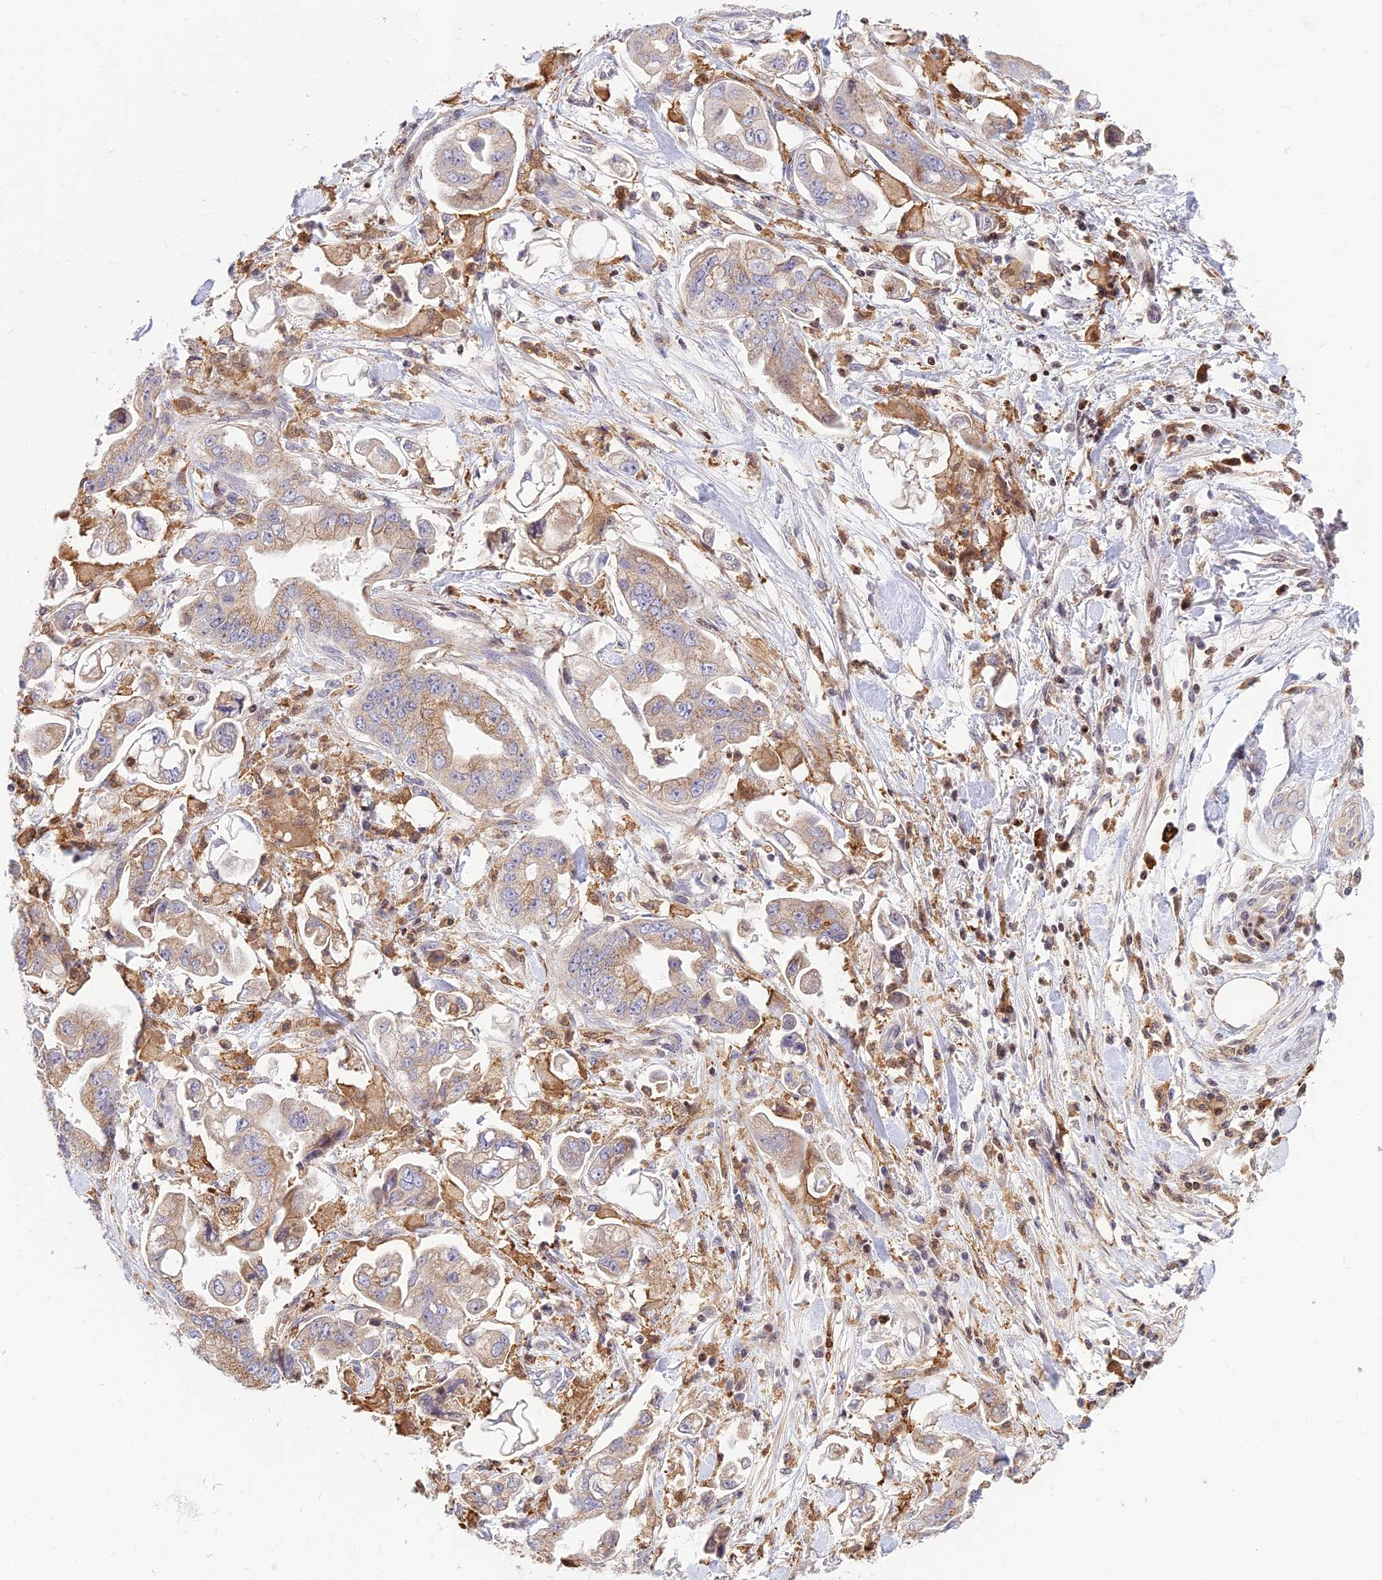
{"staining": {"intensity": "moderate", "quantity": "25%-75%", "location": "cytoplasmic/membranous"}, "tissue": "stomach cancer", "cell_type": "Tumor cells", "image_type": "cancer", "snomed": [{"axis": "morphology", "description": "Adenocarcinoma, NOS"}, {"axis": "topography", "description": "Stomach"}], "caption": "About 25%-75% of tumor cells in human stomach cancer (adenocarcinoma) reveal moderate cytoplasmic/membranous protein positivity as visualized by brown immunohistochemical staining.", "gene": "FAM186B", "patient": {"sex": "male", "age": 62}}